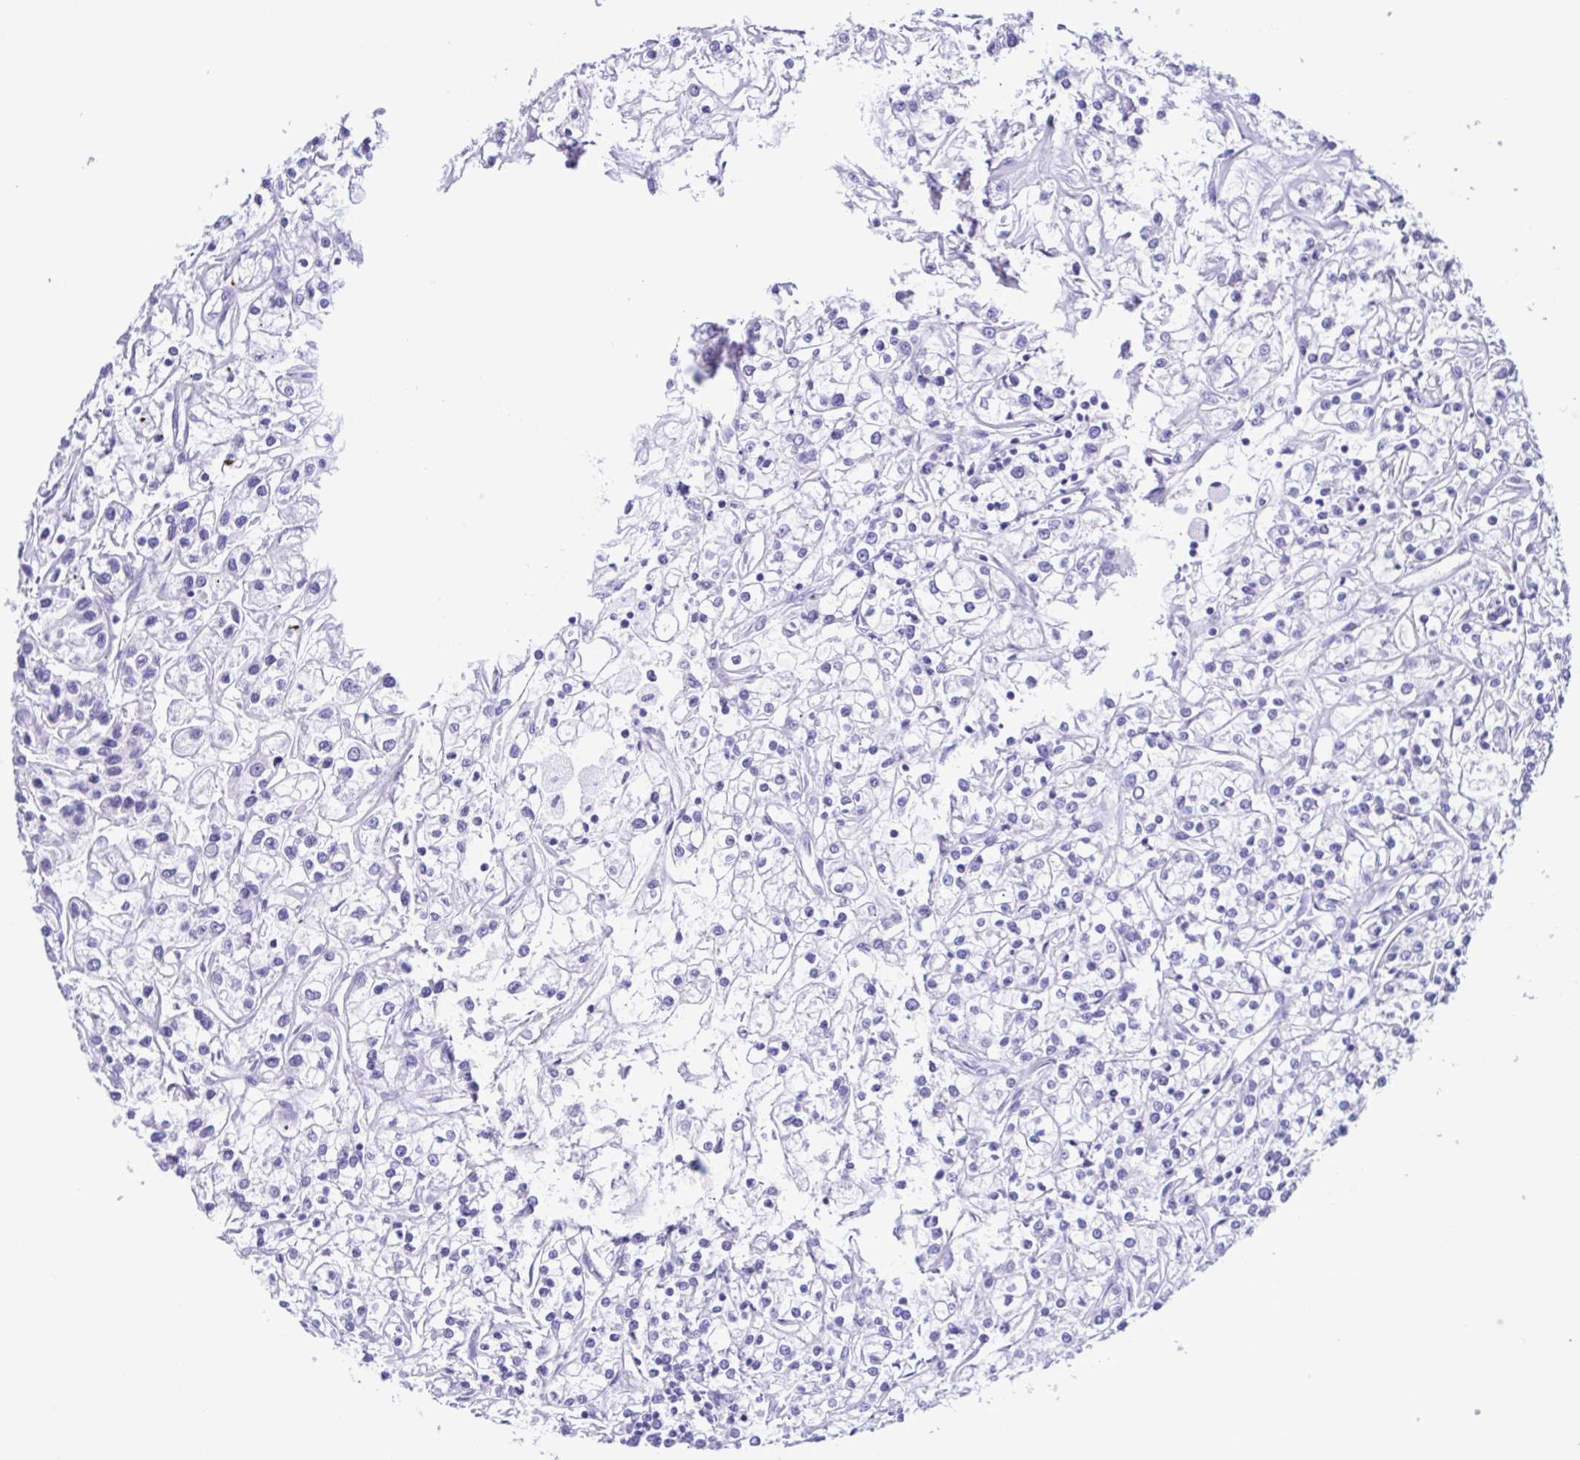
{"staining": {"intensity": "negative", "quantity": "none", "location": "none"}, "tissue": "renal cancer", "cell_type": "Tumor cells", "image_type": "cancer", "snomed": [{"axis": "morphology", "description": "Adenocarcinoma, NOS"}, {"axis": "topography", "description": "Kidney"}], "caption": "An immunohistochemistry photomicrograph of renal cancer is shown. There is no staining in tumor cells of renal cancer.", "gene": "ACTRT3", "patient": {"sex": "female", "age": 59}}